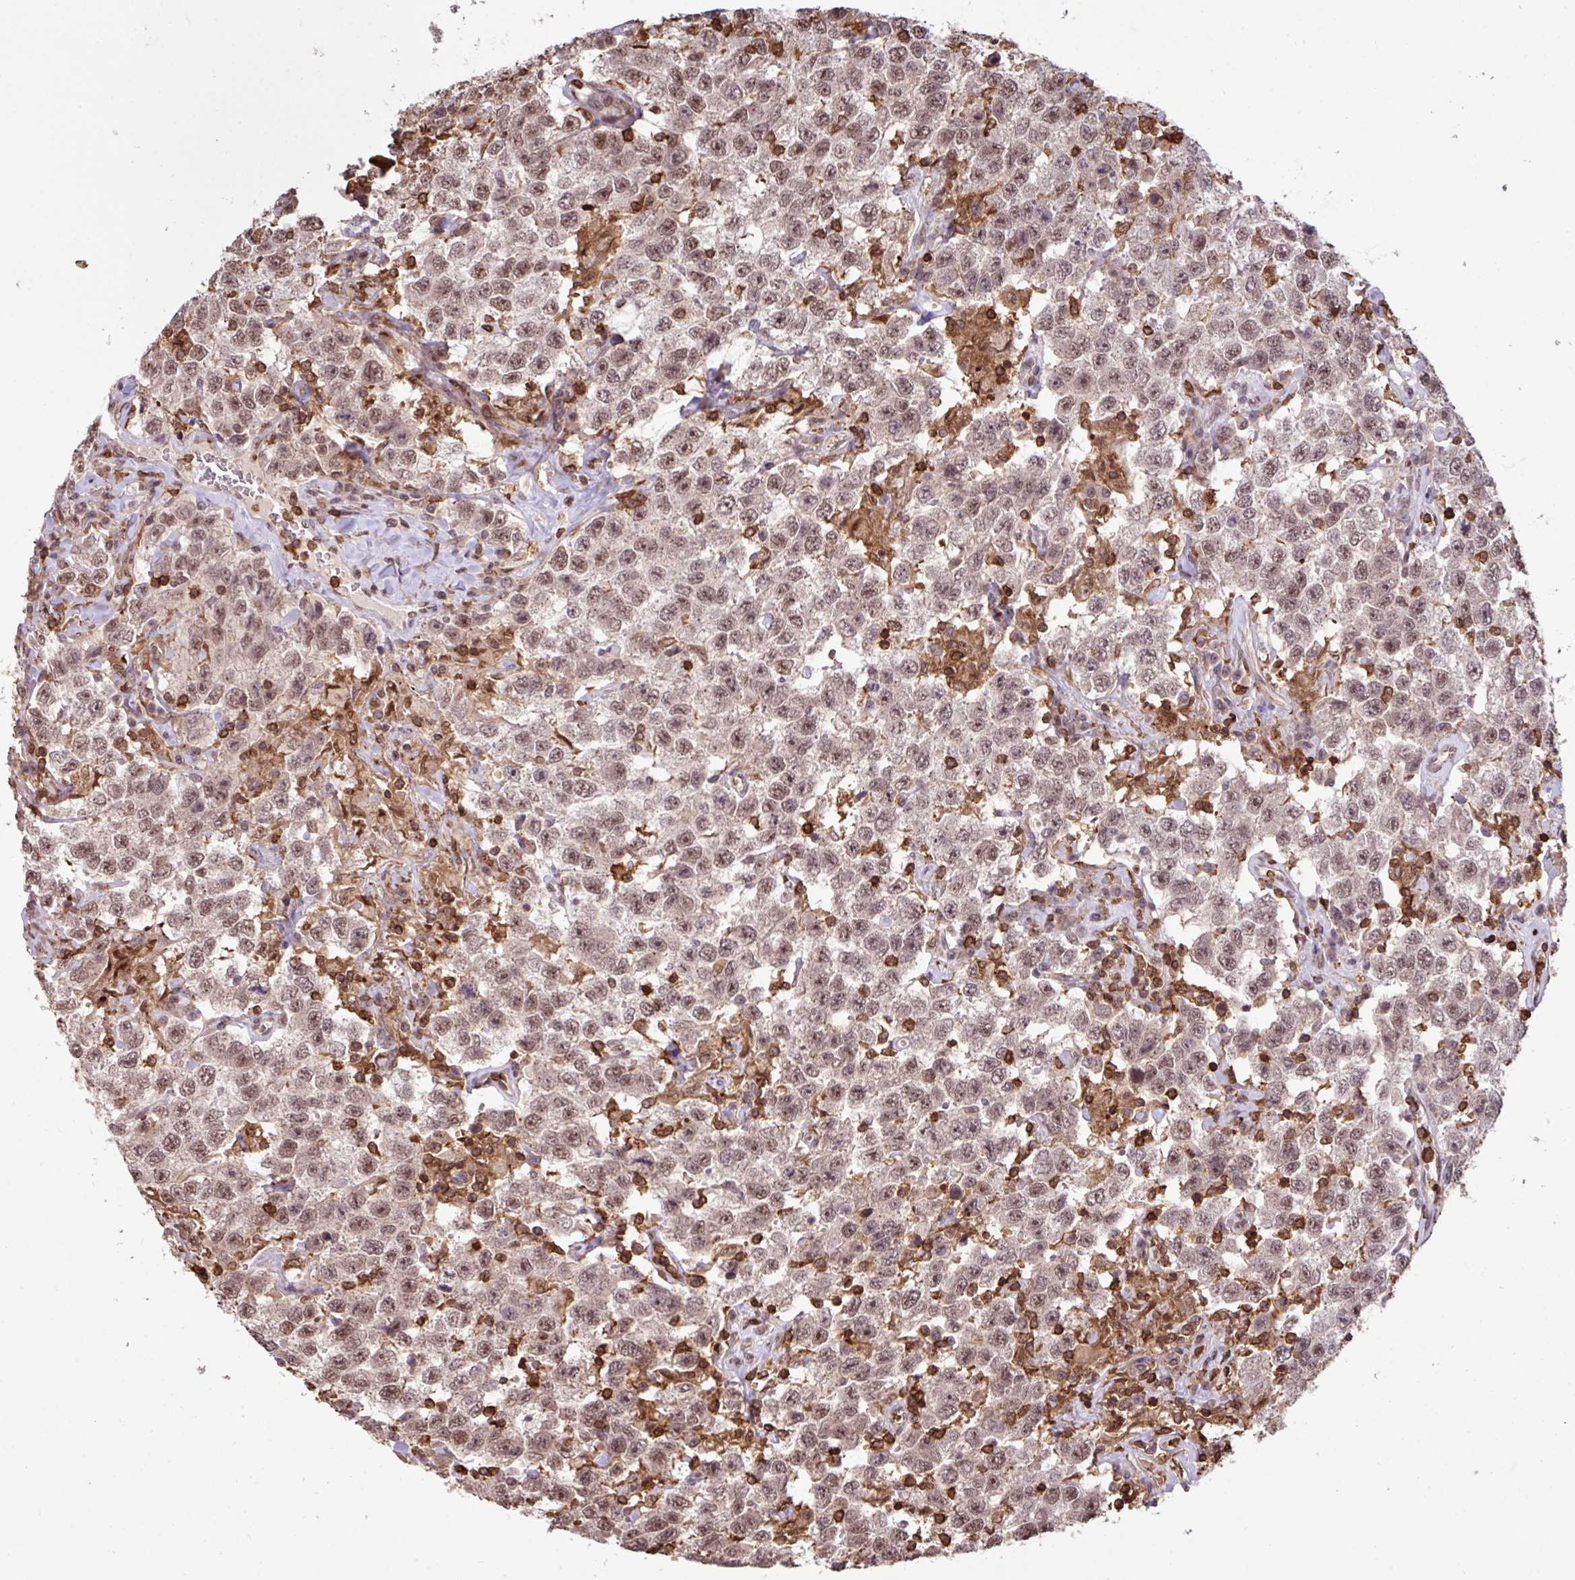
{"staining": {"intensity": "moderate", "quantity": ">75%", "location": "nuclear"}, "tissue": "testis cancer", "cell_type": "Tumor cells", "image_type": "cancer", "snomed": [{"axis": "morphology", "description": "Seminoma, NOS"}, {"axis": "topography", "description": "Testis"}], "caption": "Approximately >75% of tumor cells in human testis cancer reveal moderate nuclear protein expression as visualized by brown immunohistochemical staining.", "gene": "GON7", "patient": {"sex": "male", "age": 41}}